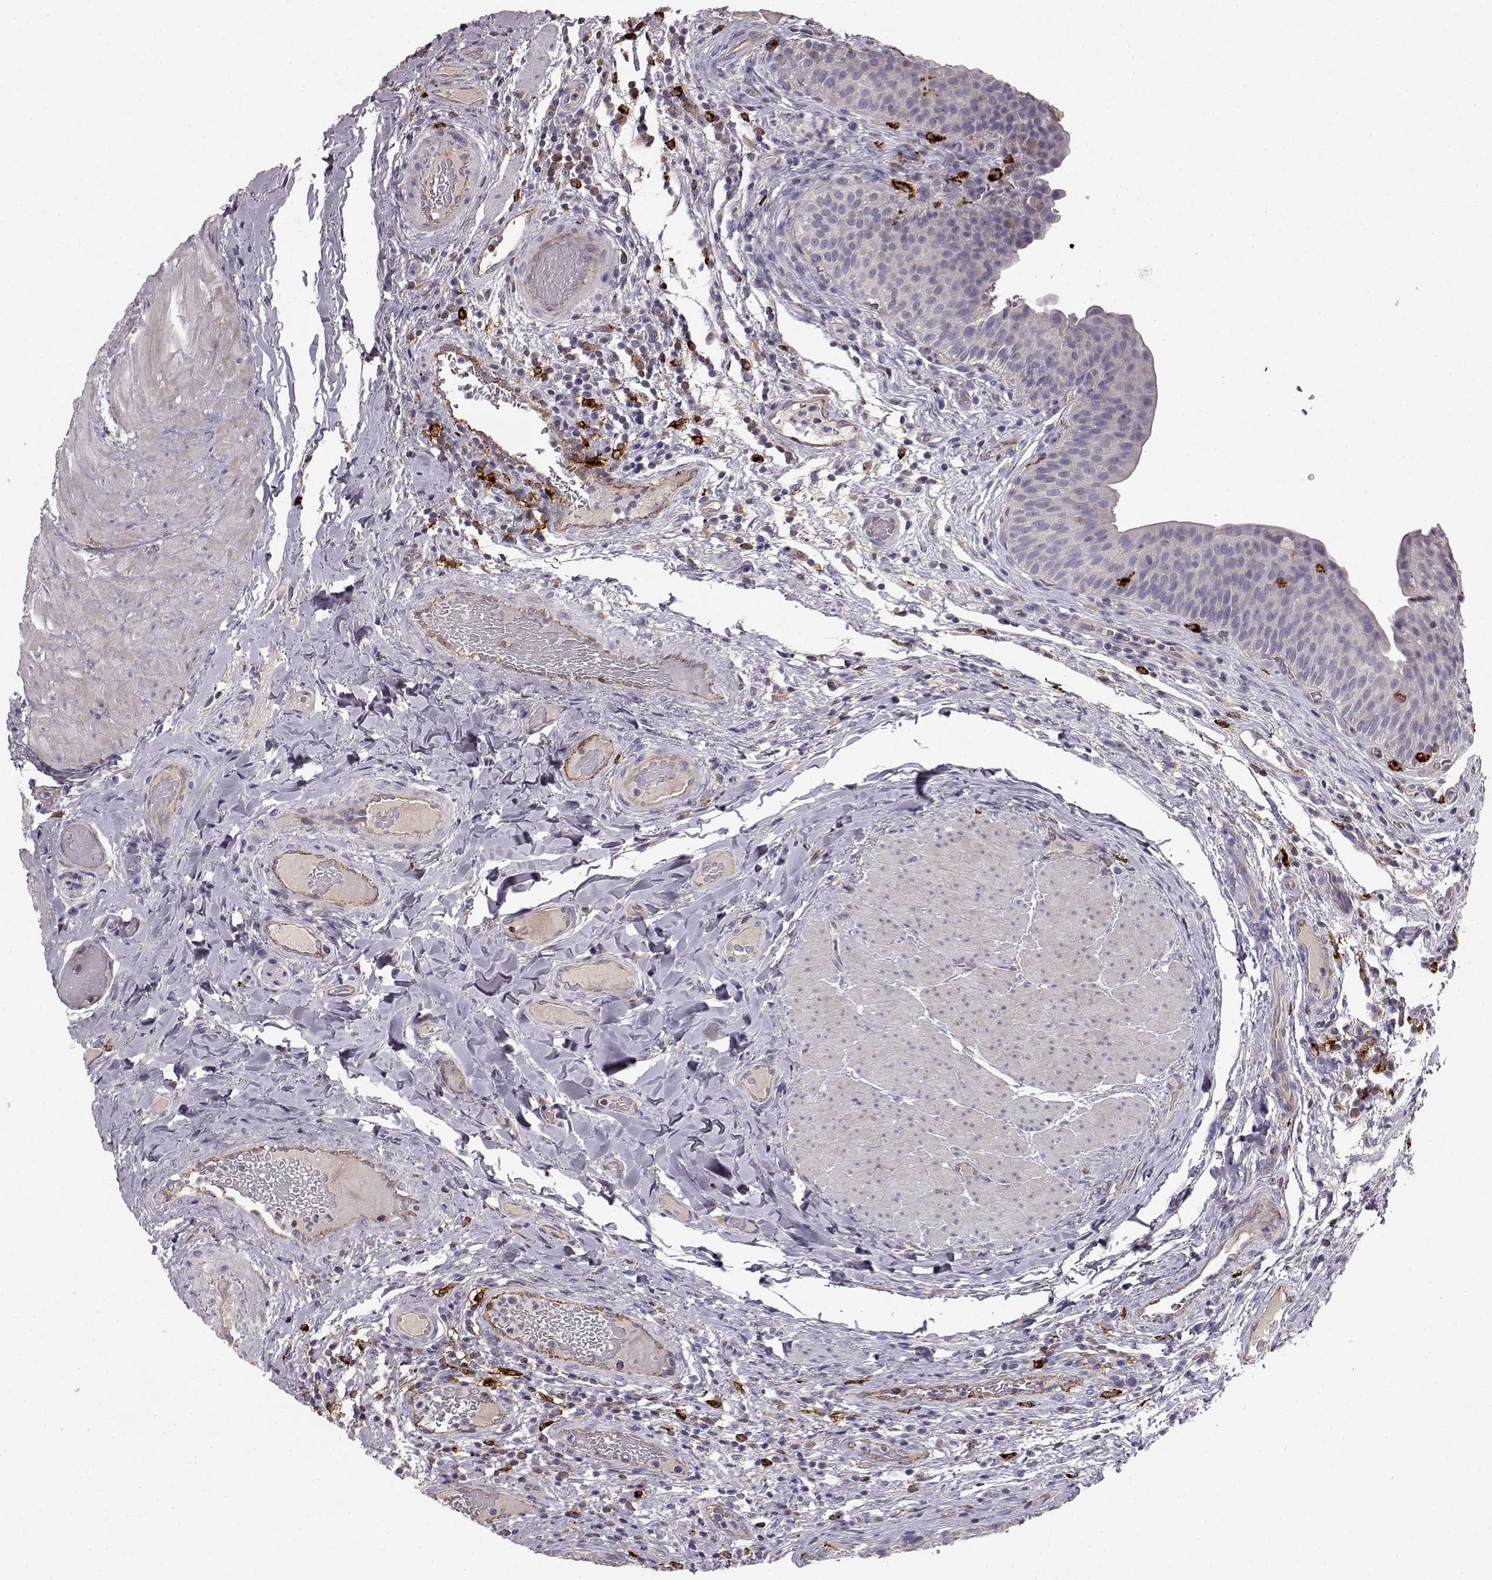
{"staining": {"intensity": "negative", "quantity": "none", "location": "none"}, "tissue": "urinary bladder", "cell_type": "Urothelial cells", "image_type": "normal", "snomed": [{"axis": "morphology", "description": "Normal tissue, NOS"}, {"axis": "topography", "description": "Urinary bladder"}], "caption": "Immunohistochemistry image of benign urinary bladder stained for a protein (brown), which demonstrates no staining in urothelial cells.", "gene": "CCNF", "patient": {"sex": "male", "age": 66}}